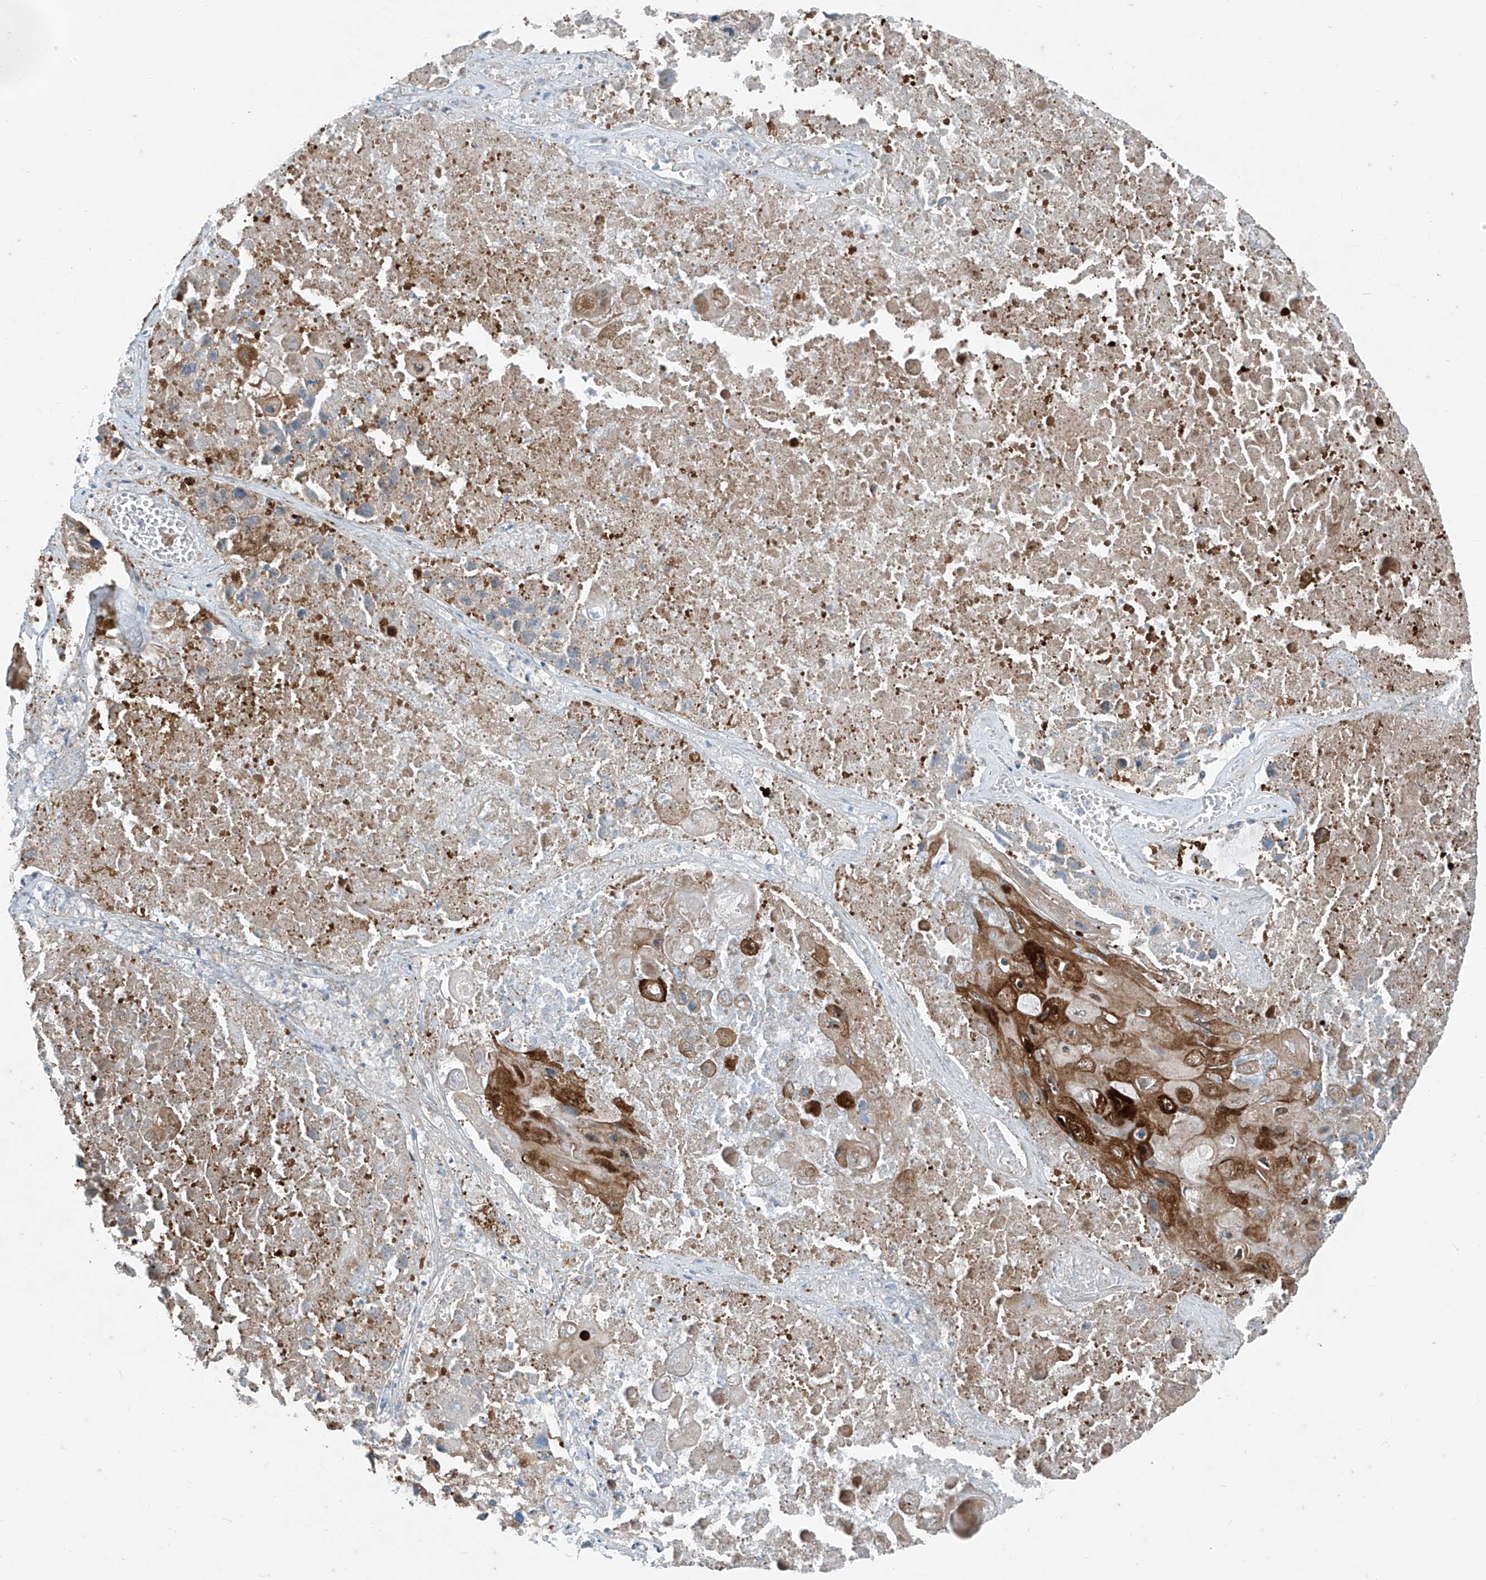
{"staining": {"intensity": "moderate", "quantity": ">75%", "location": "cytoplasmic/membranous"}, "tissue": "lung cancer", "cell_type": "Tumor cells", "image_type": "cancer", "snomed": [{"axis": "morphology", "description": "Squamous cell carcinoma, NOS"}, {"axis": "topography", "description": "Lung"}], "caption": "Protein positivity by IHC demonstrates moderate cytoplasmic/membranous expression in about >75% of tumor cells in squamous cell carcinoma (lung).", "gene": "PPCS", "patient": {"sex": "male", "age": 61}}